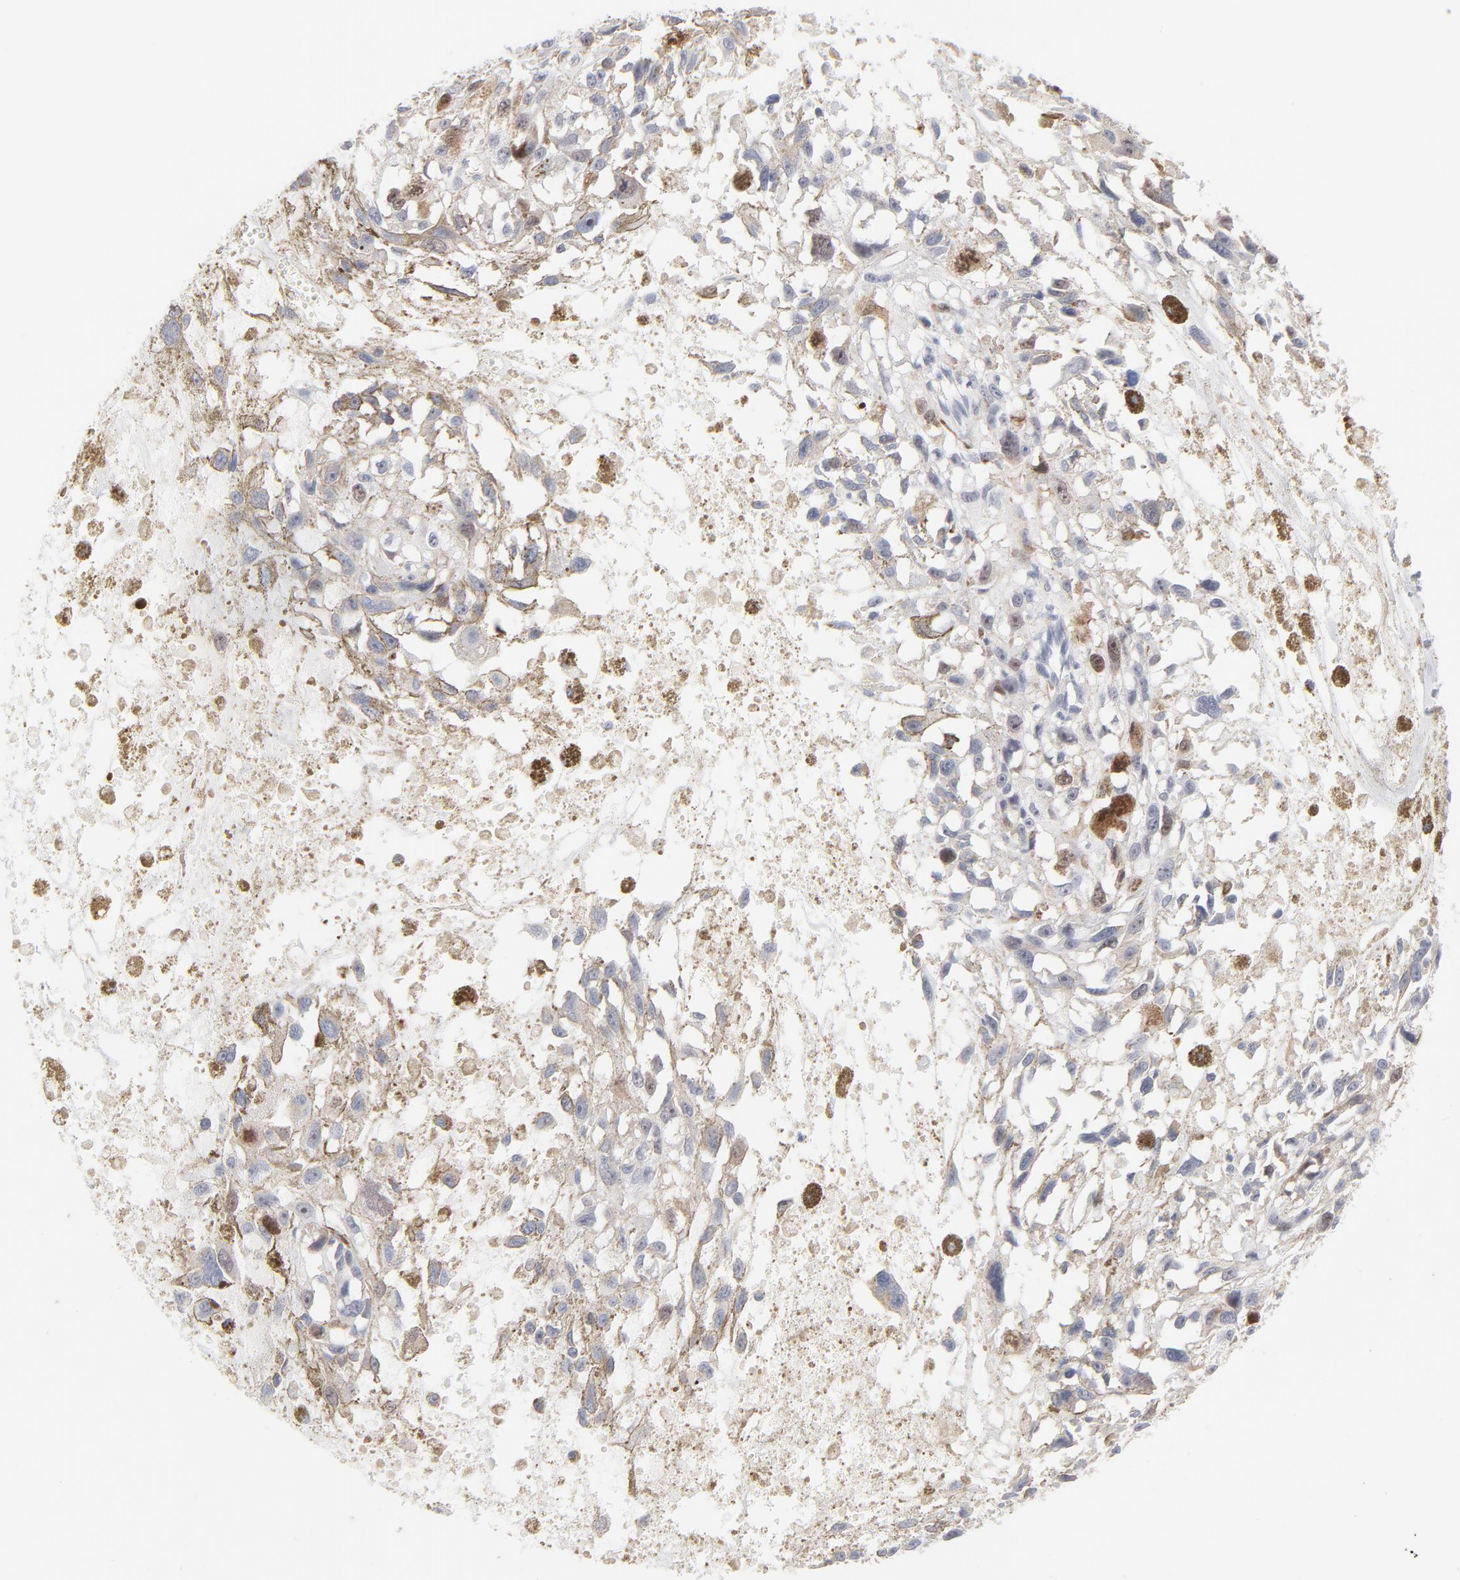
{"staining": {"intensity": "moderate", "quantity": "<25%", "location": "cytoplasmic/membranous,nuclear"}, "tissue": "melanoma", "cell_type": "Tumor cells", "image_type": "cancer", "snomed": [{"axis": "morphology", "description": "Malignant melanoma, Metastatic site"}, {"axis": "topography", "description": "Lymph node"}], "caption": "Immunohistochemistry (IHC) photomicrograph of neoplastic tissue: human malignant melanoma (metastatic site) stained using IHC reveals low levels of moderate protein expression localized specifically in the cytoplasmic/membranous and nuclear of tumor cells, appearing as a cytoplasmic/membranous and nuclear brown color.", "gene": "AURKA", "patient": {"sex": "male", "age": 59}}